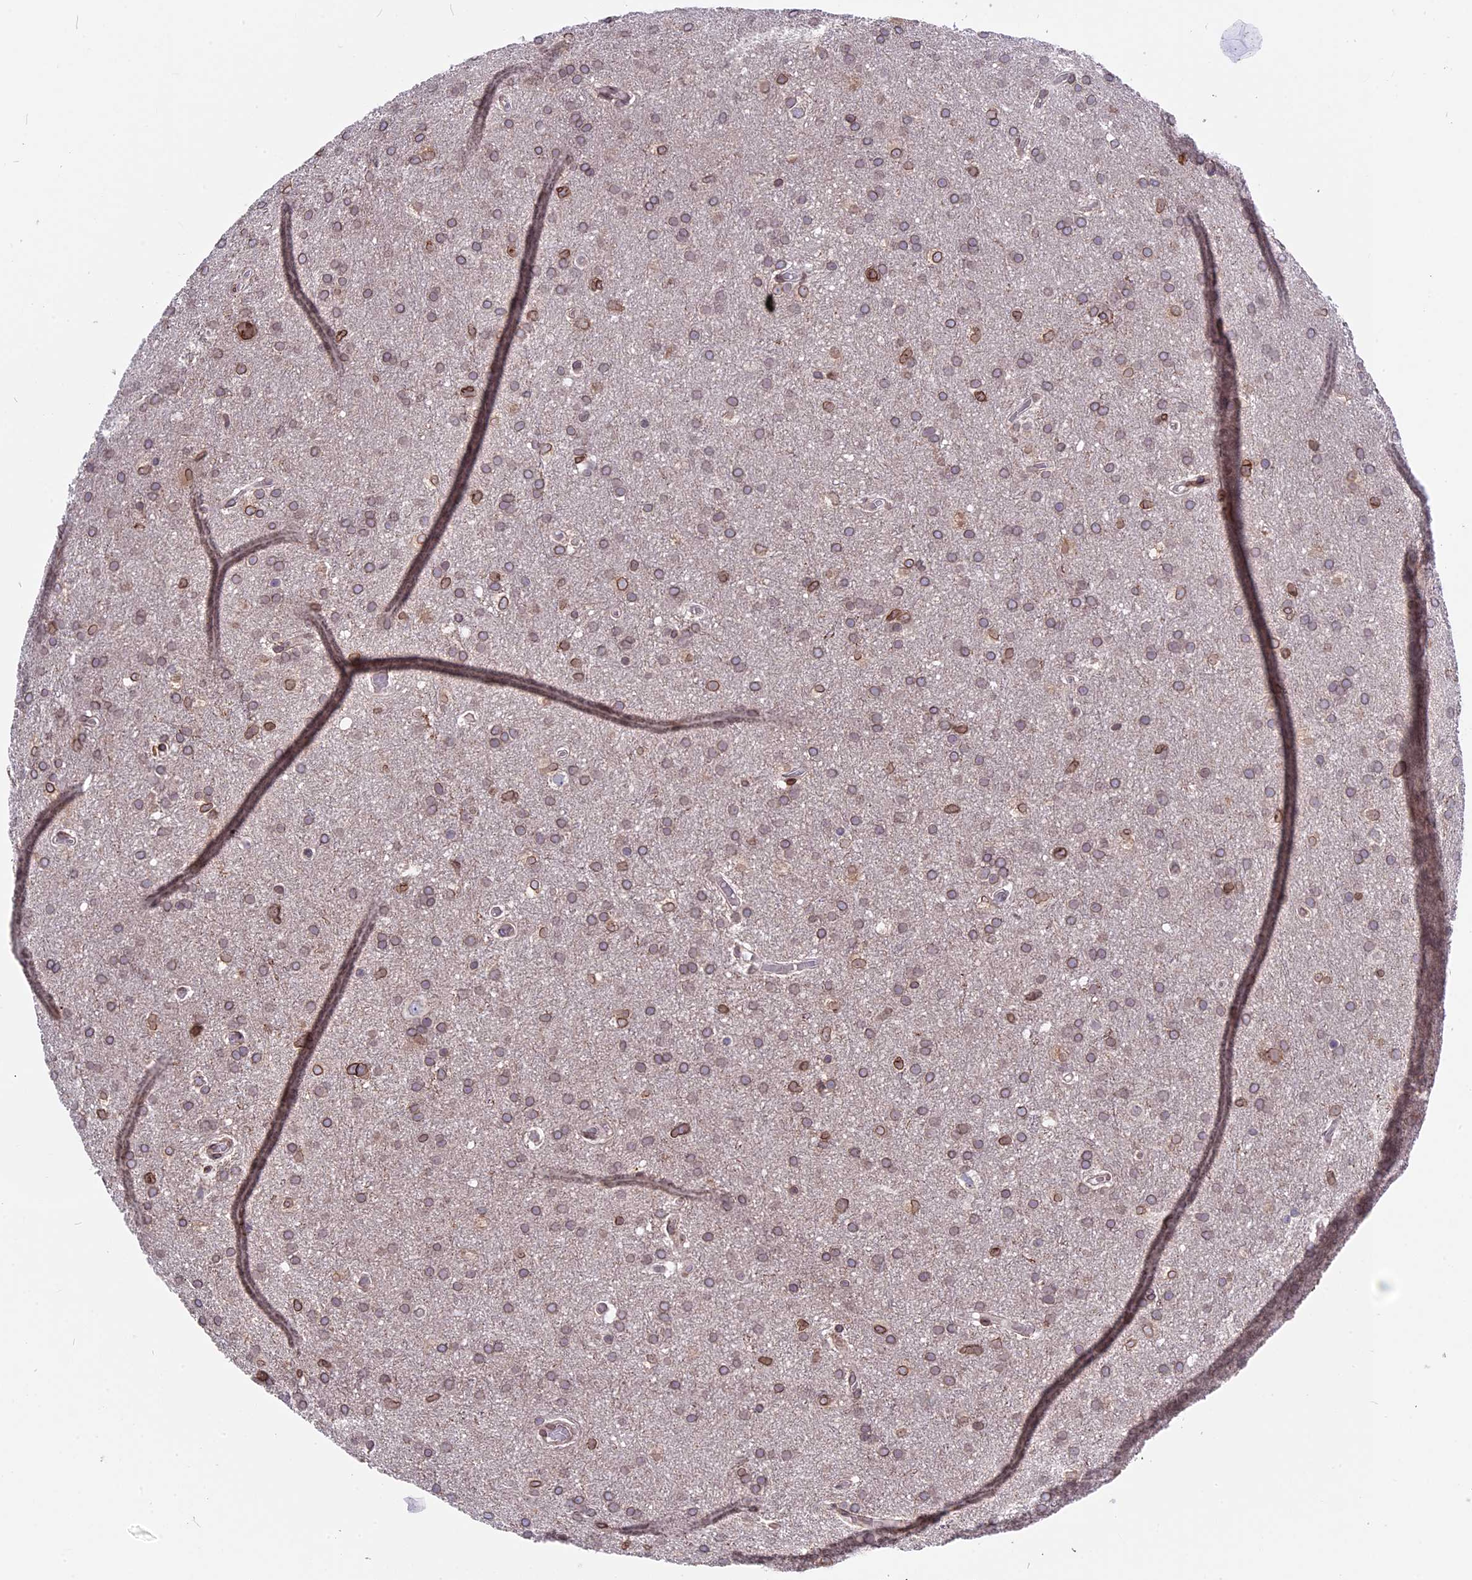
{"staining": {"intensity": "moderate", "quantity": ">75%", "location": "cytoplasmic/membranous,nuclear"}, "tissue": "glioma", "cell_type": "Tumor cells", "image_type": "cancer", "snomed": [{"axis": "morphology", "description": "Glioma, malignant, High grade"}, {"axis": "topography", "description": "Cerebral cortex"}], "caption": "Immunohistochemical staining of human glioma reveals medium levels of moderate cytoplasmic/membranous and nuclear protein positivity in approximately >75% of tumor cells.", "gene": "PTCHD4", "patient": {"sex": "female", "age": 36}}